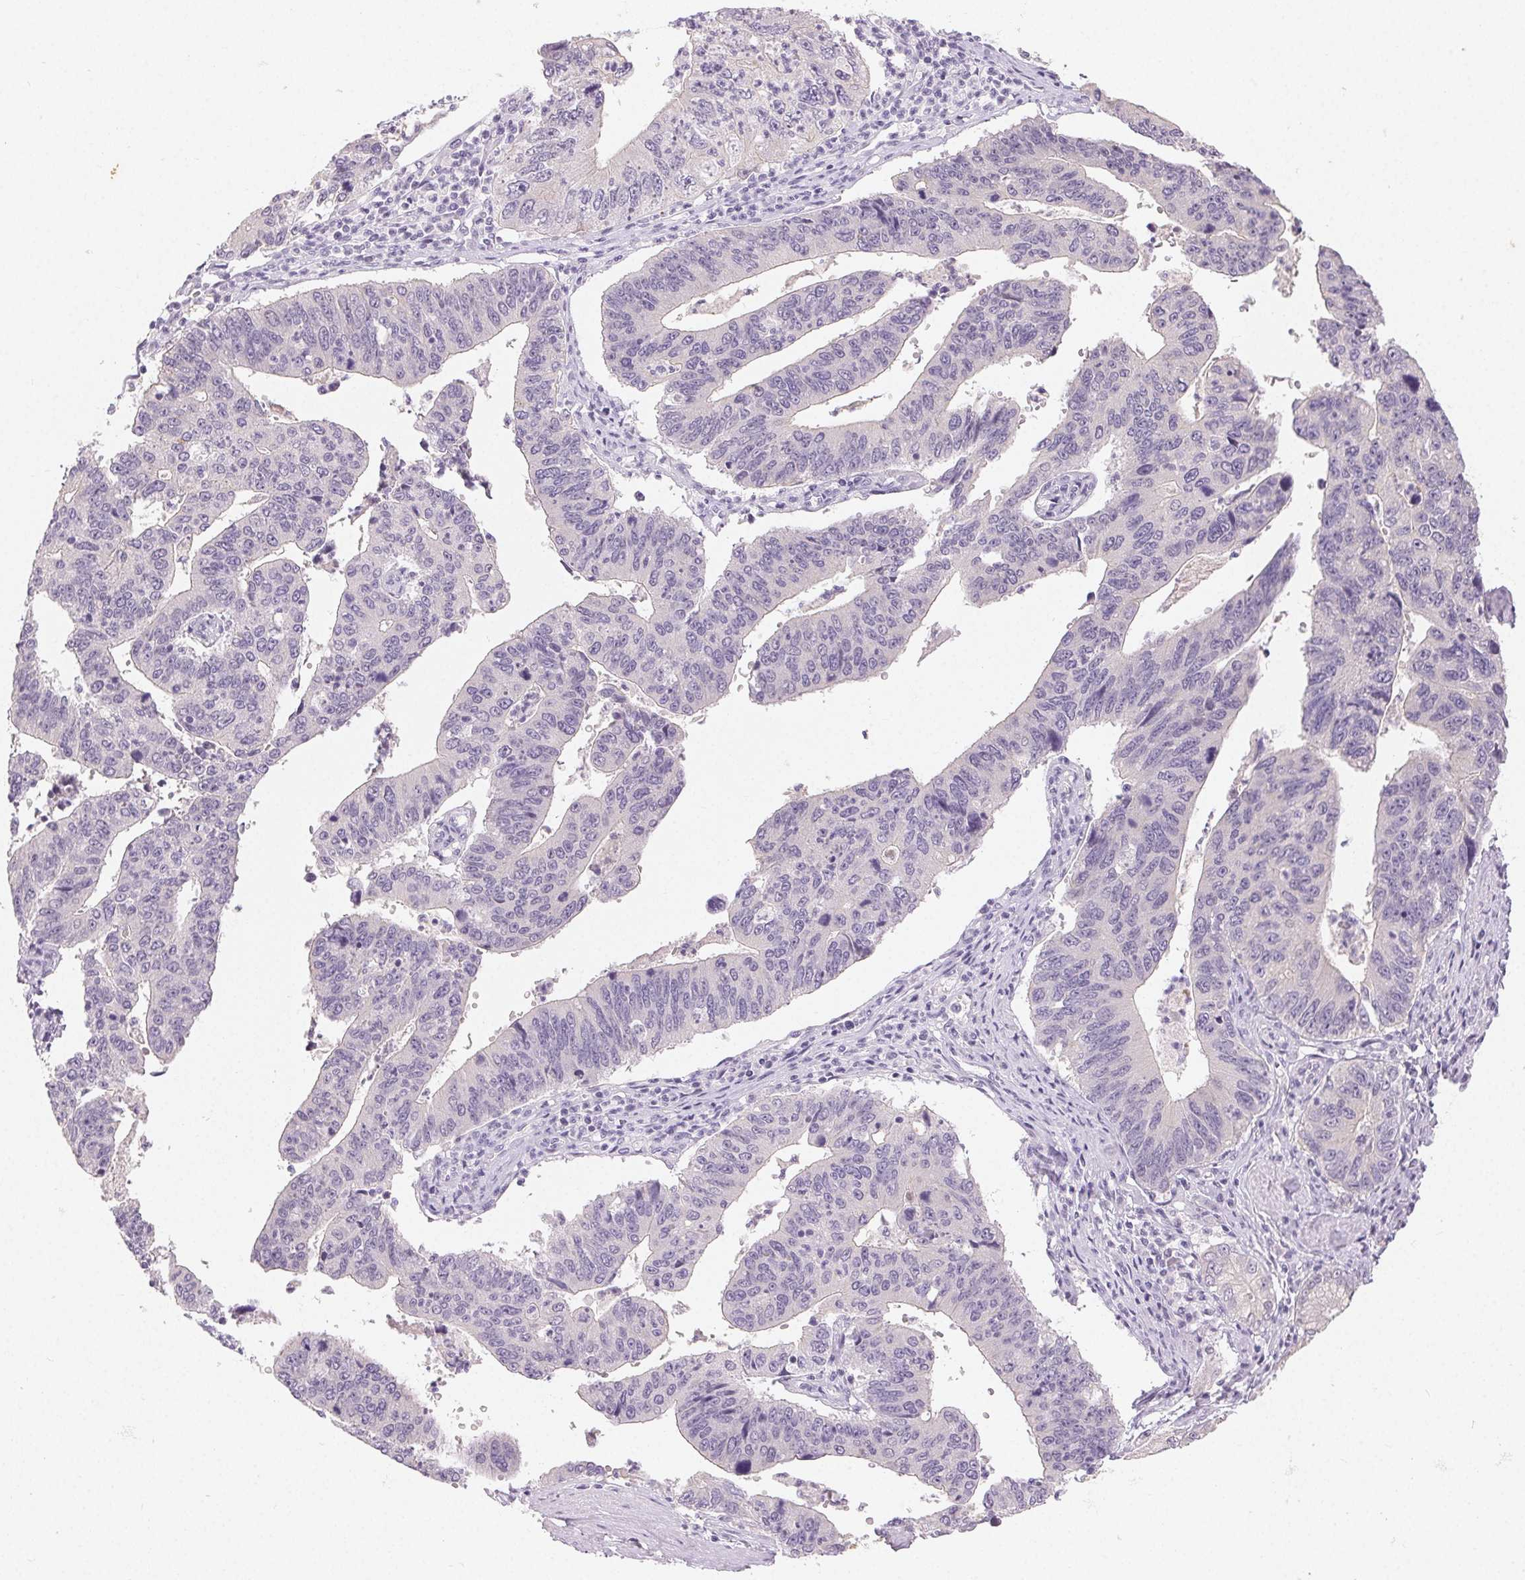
{"staining": {"intensity": "negative", "quantity": "none", "location": "none"}, "tissue": "stomach cancer", "cell_type": "Tumor cells", "image_type": "cancer", "snomed": [{"axis": "morphology", "description": "Adenocarcinoma, NOS"}, {"axis": "topography", "description": "Stomach"}], "caption": "Tumor cells are negative for protein expression in human stomach adenocarcinoma.", "gene": "SFTPD", "patient": {"sex": "male", "age": 59}}